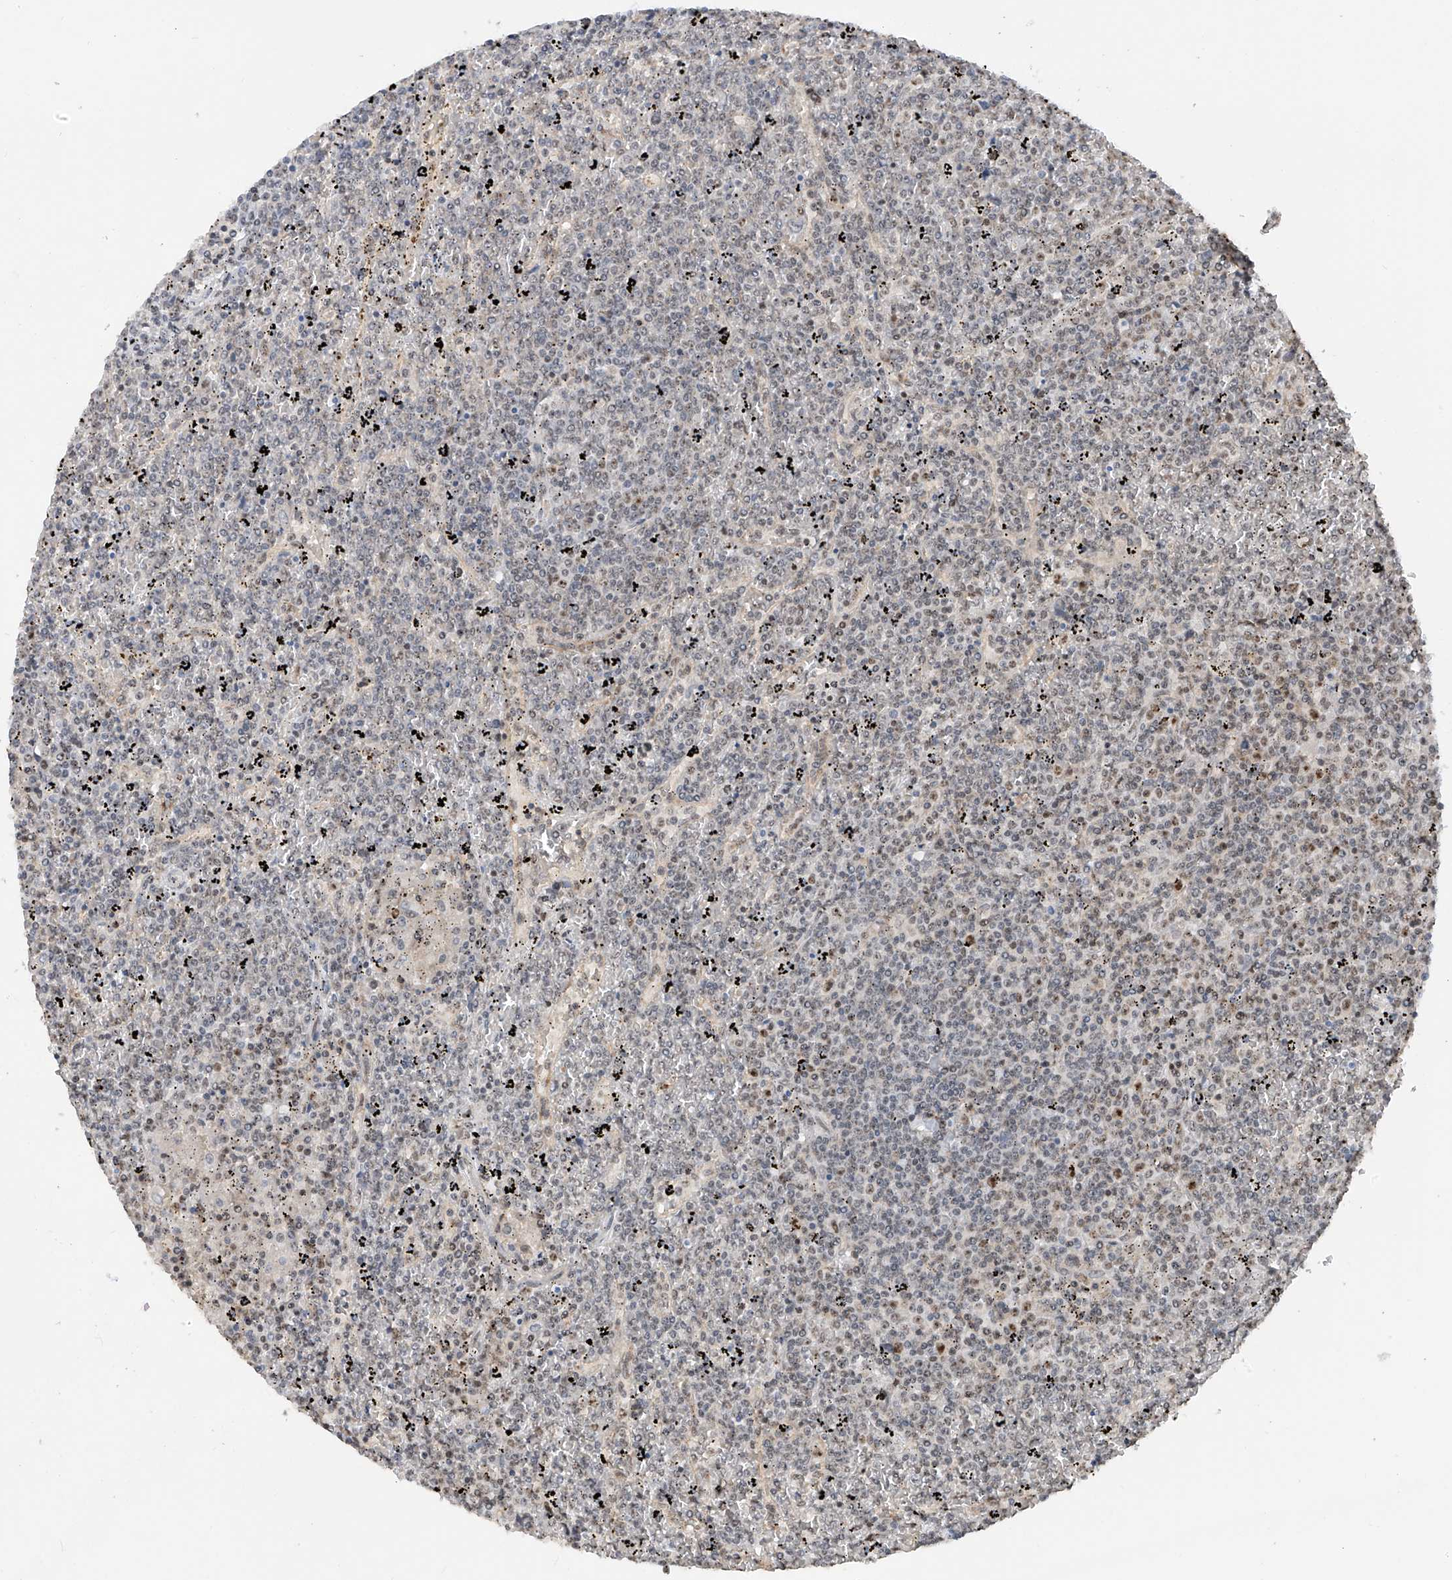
{"staining": {"intensity": "negative", "quantity": "none", "location": "none"}, "tissue": "lymphoma", "cell_type": "Tumor cells", "image_type": "cancer", "snomed": [{"axis": "morphology", "description": "Malignant lymphoma, non-Hodgkin's type, Low grade"}, {"axis": "topography", "description": "Spleen"}], "caption": "Protein analysis of lymphoma demonstrates no significant staining in tumor cells.", "gene": "C1orf131", "patient": {"sex": "female", "age": 19}}